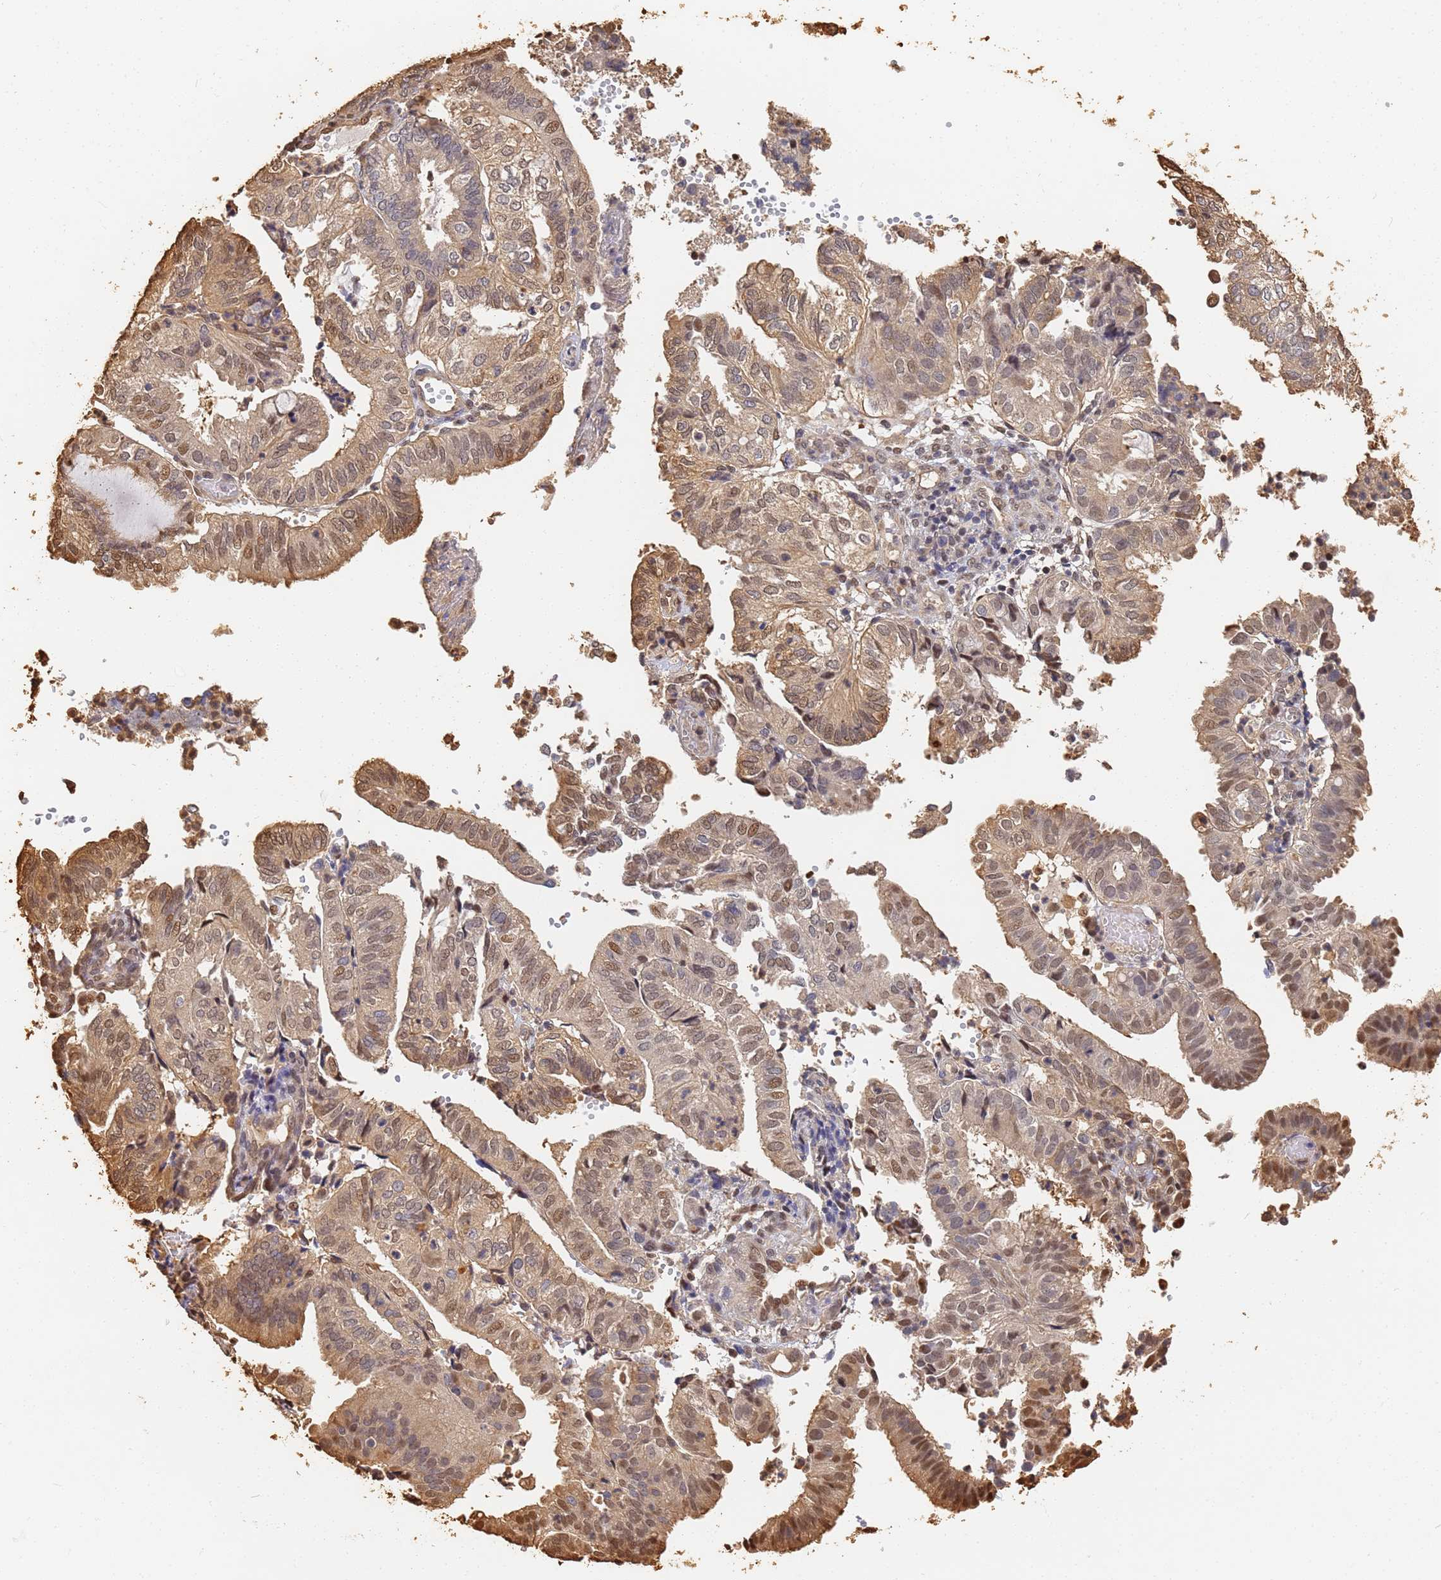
{"staining": {"intensity": "moderate", "quantity": ">75%", "location": "cytoplasmic/membranous,nuclear"}, "tissue": "endometrial cancer", "cell_type": "Tumor cells", "image_type": "cancer", "snomed": [{"axis": "morphology", "description": "Adenocarcinoma, NOS"}, {"axis": "topography", "description": "Uterus"}], "caption": "Immunohistochemistry (IHC) histopathology image of adenocarcinoma (endometrial) stained for a protein (brown), which demonstrates medium levels of moderate cytoplasmic/membranous and nuclear staining in about >75% of tumor cells.", "gene": "JAK2", "patient": {"sex": "female", "age": 60}}